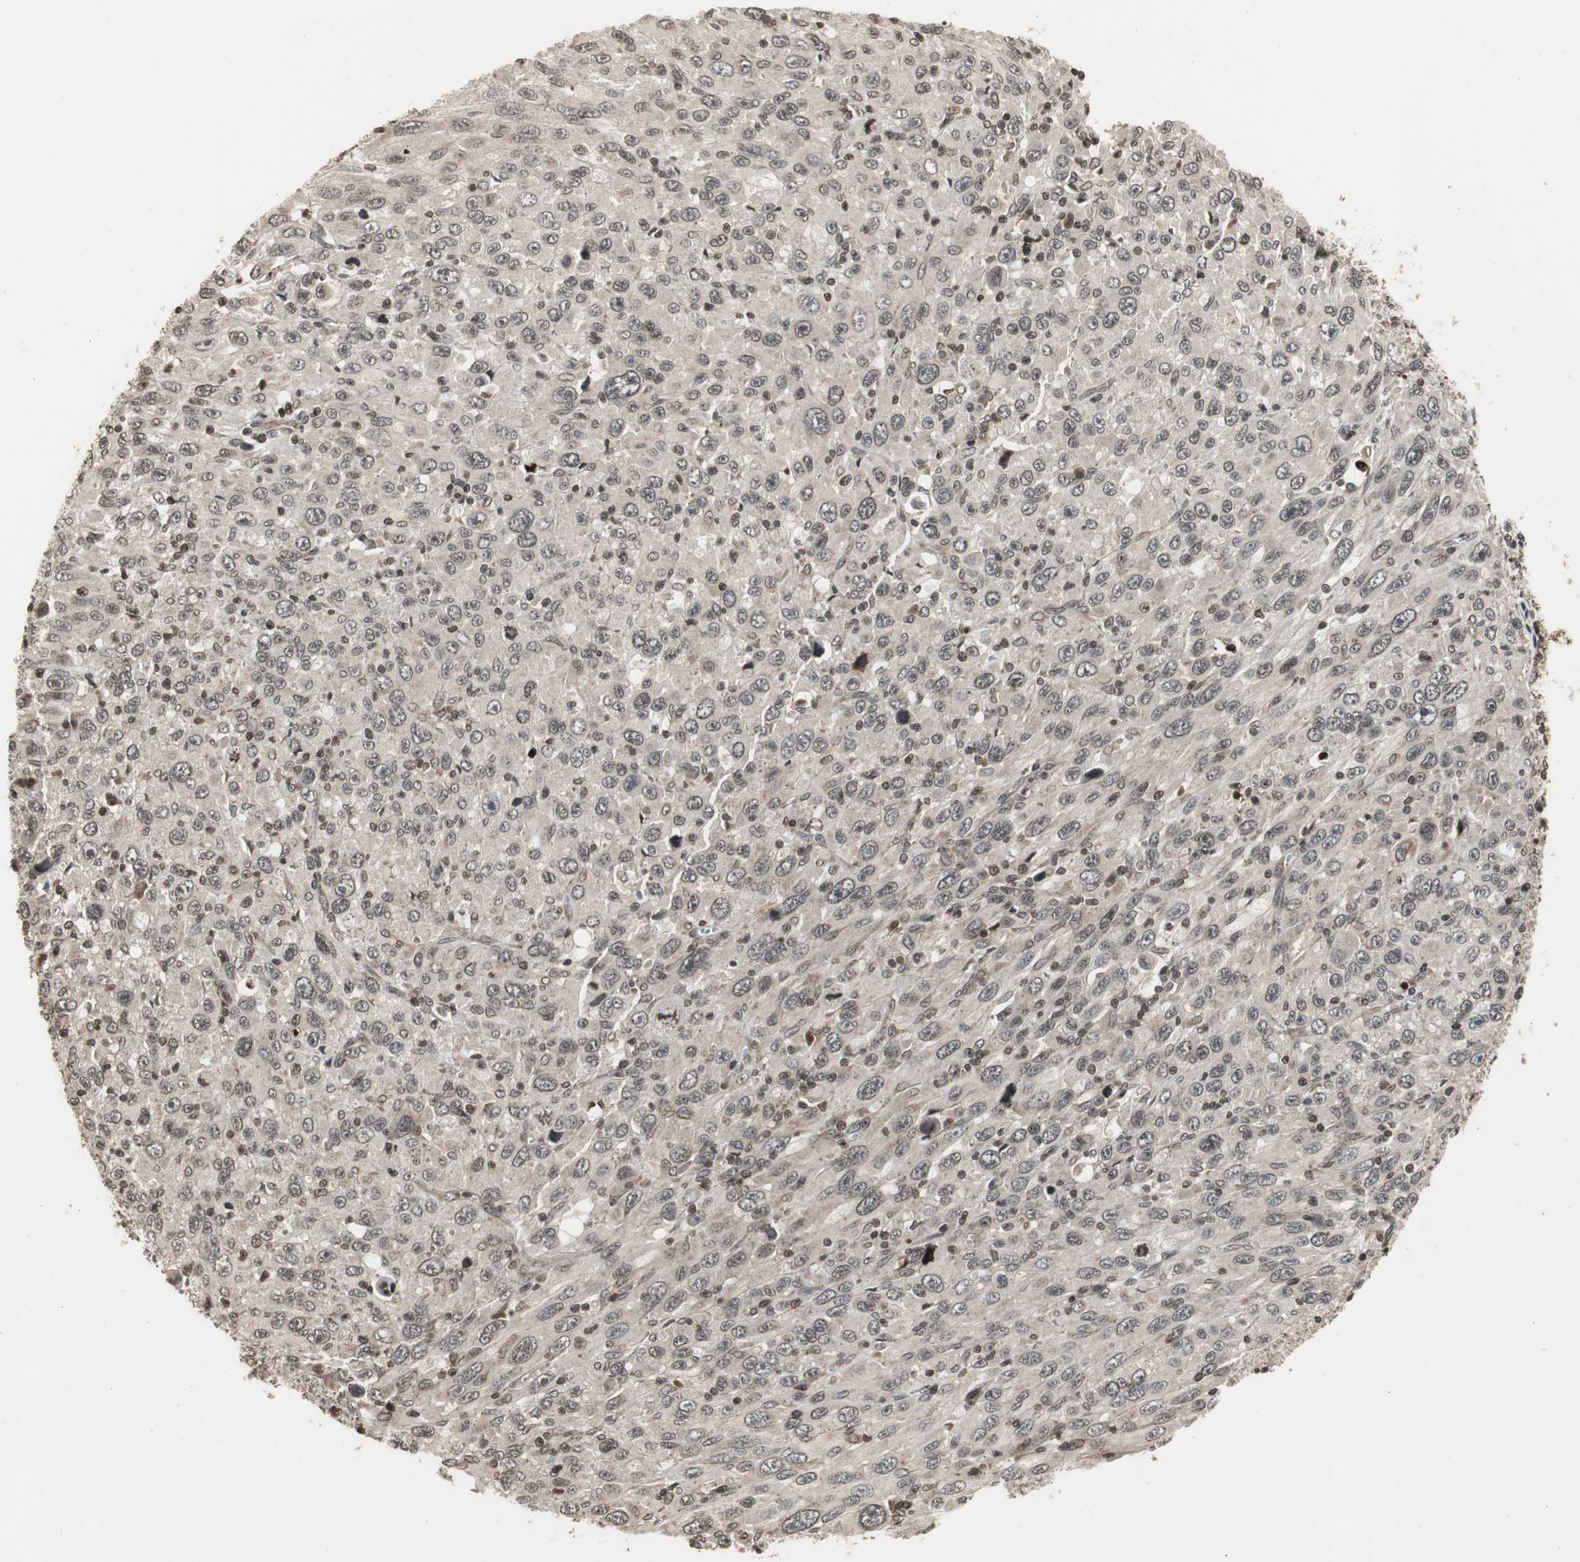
{"staining": {"intensity": "weak", "quantity": "<25%", "location": "nuclear"}, "tissue": "melanoma", "cell_type": "Tumor cells", "image_type": "cancer", "snomed": [{"axis": "morphology", "description": "Malignant melanoma, Metastatic site"}, {"axis": "topography", "description": "Skin"}], "caption": "Tumor cells are negative for brown protein staining in melanoma. Nuclei are stained in blue.", "gene": "ZFC3H1", "patient": {"sex": "female", "age": 56}}